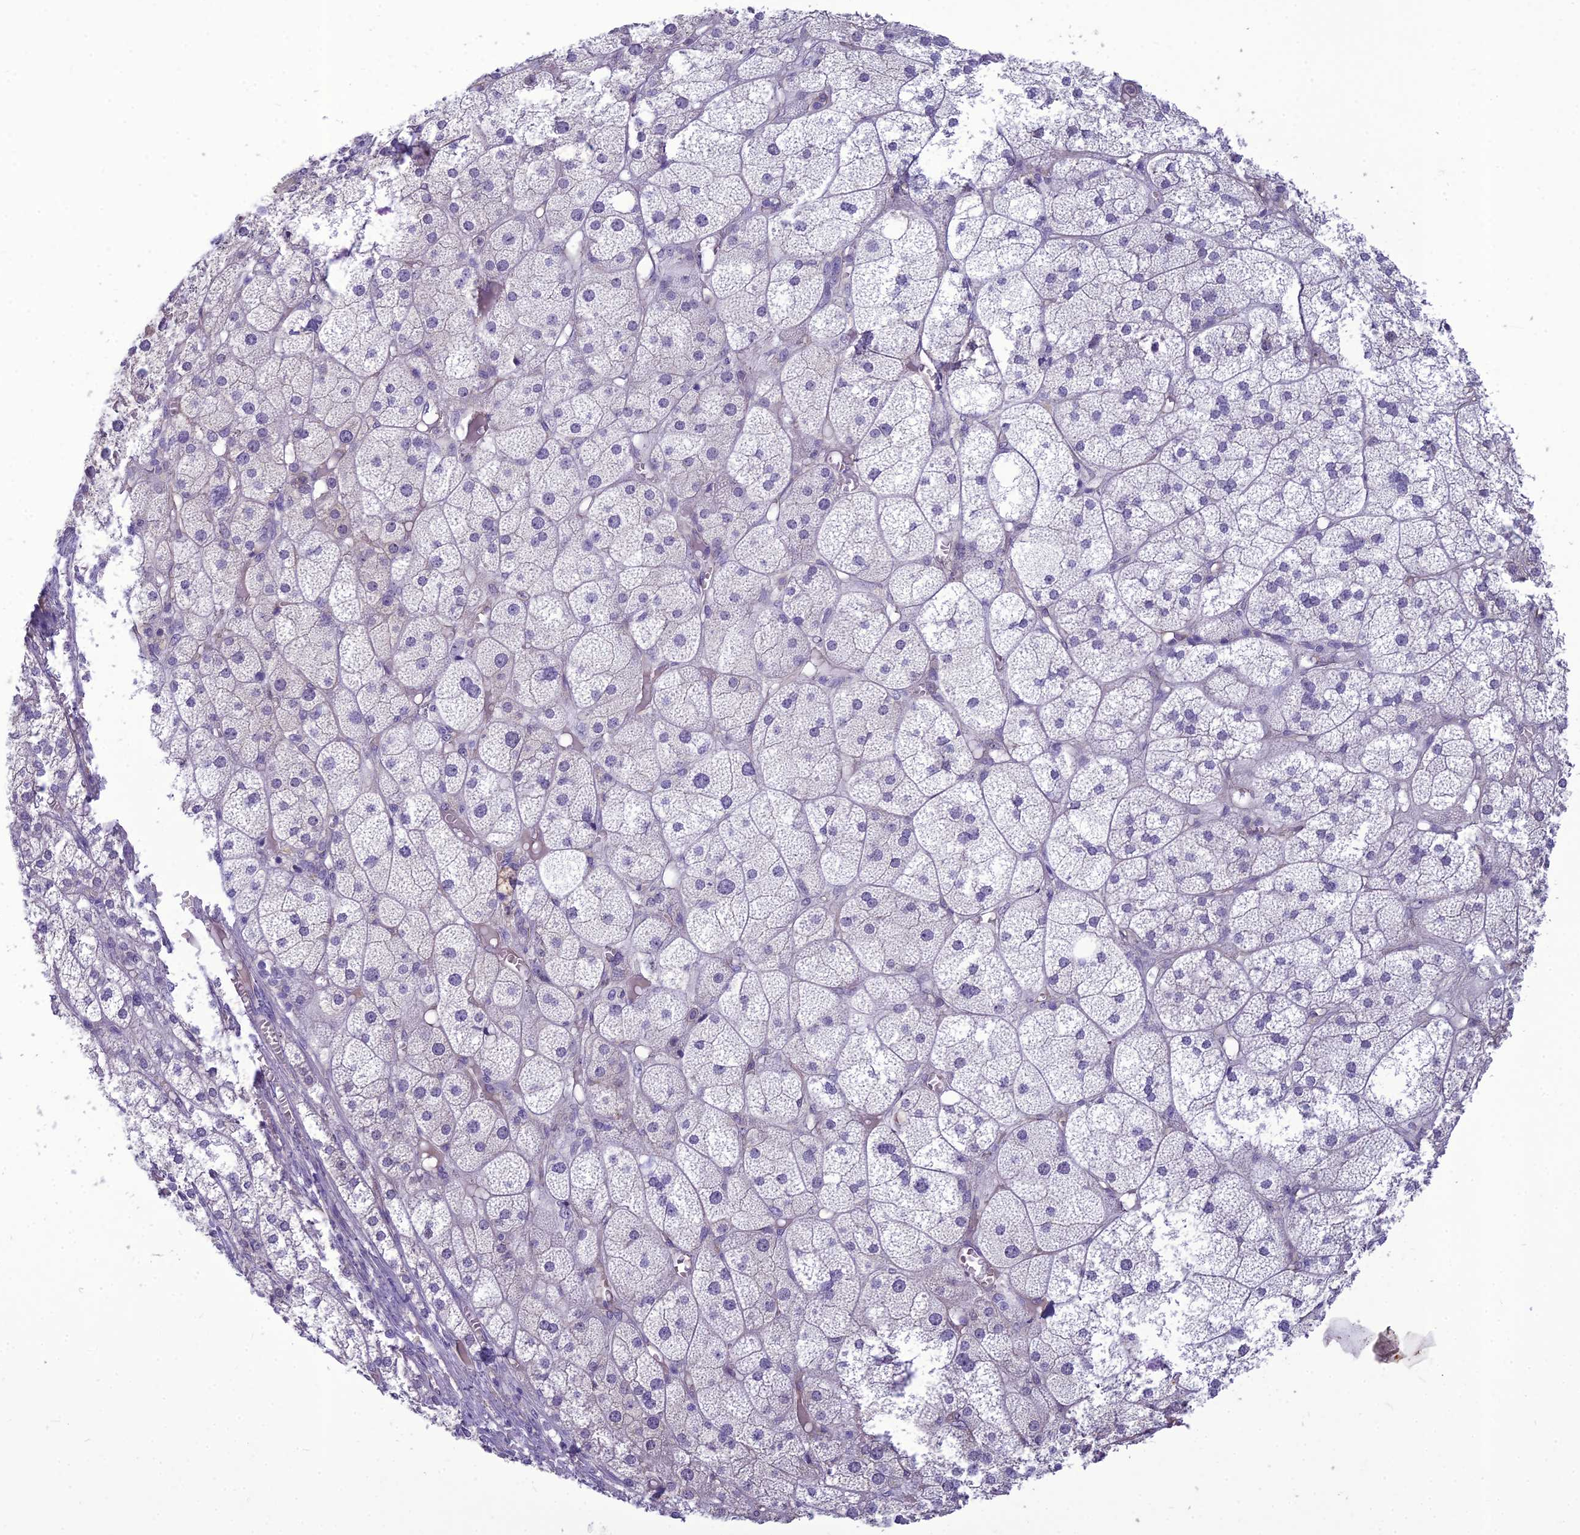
{"staining": {"intensity": "weak", "quantity": "<25%", "location": "cytoplasmic/membranous"}, "tissue": "adrenal gland", "cell_type": "Glandular cells", "image_type": "normal", "snomed": [{"axis": "morphology", "description": "Normal tissue, NOS"}, {"axis": "topography", "description": "Adrenal gland"}], "caption": "This histopathology image is of normal adrenal gland stained with immunohistochemistry to label a protein in brown with the nuclei are counter-stained blue. There is no staining in glandular cells.", "gene": "BBS7", "patient": {"sex": "female", "age": 61}}